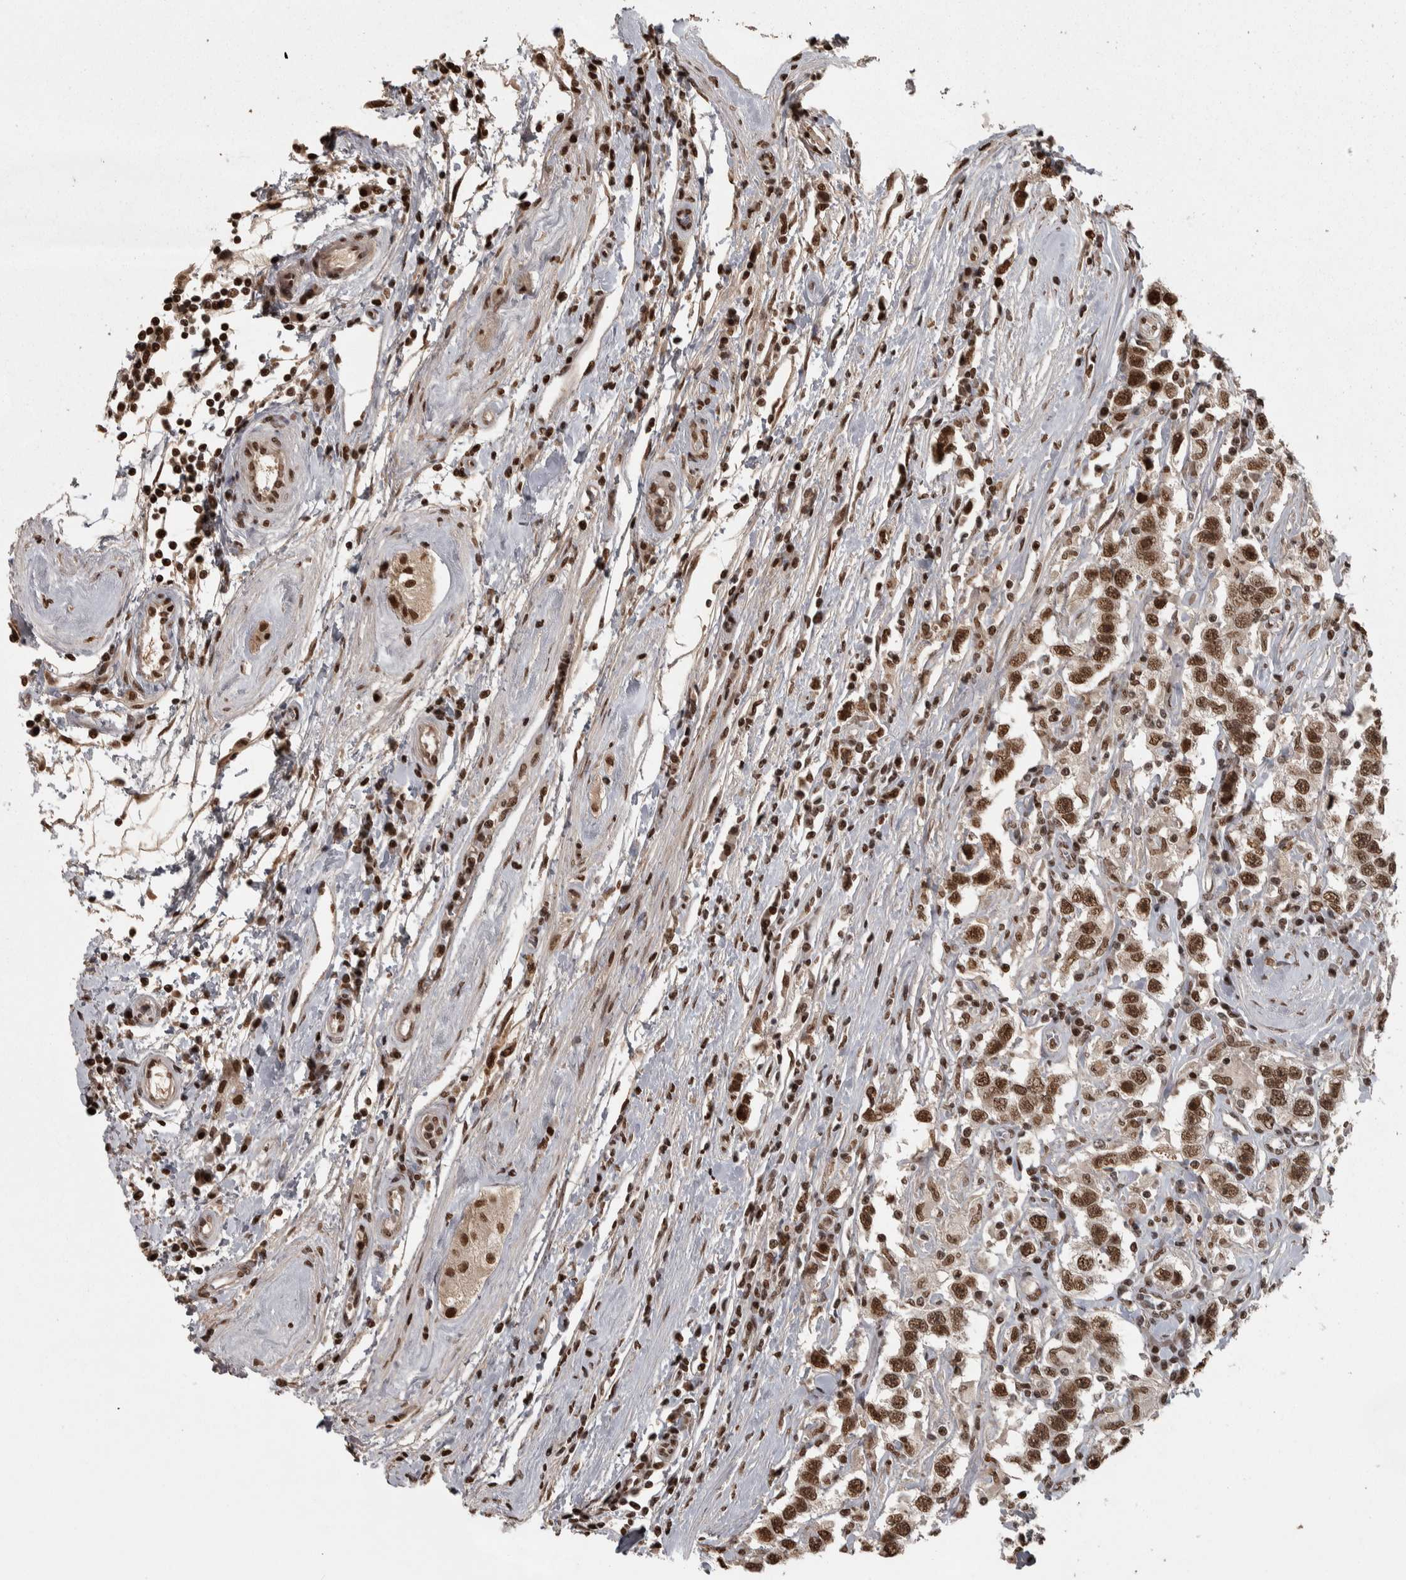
{"staining": {"intensity": "strong", "quantity": ">75%", "location": "nuclear"}, "tissue": "testis cancer", "cell_type": "Tumor cells", "image_type": "cancer", "snomed": [{"axis": "morphology", "description": "Seminoma, NOS"}, {"axis": "topography", "description": "Testis"}], "caption": "Immunohistochemical staining of testis seminoma exhibits high levels of strong nuclear staining in approximately >75% of tumor cells.", "gene": "ZFHX4", "patient": {"sex": "male", "age": 41}}